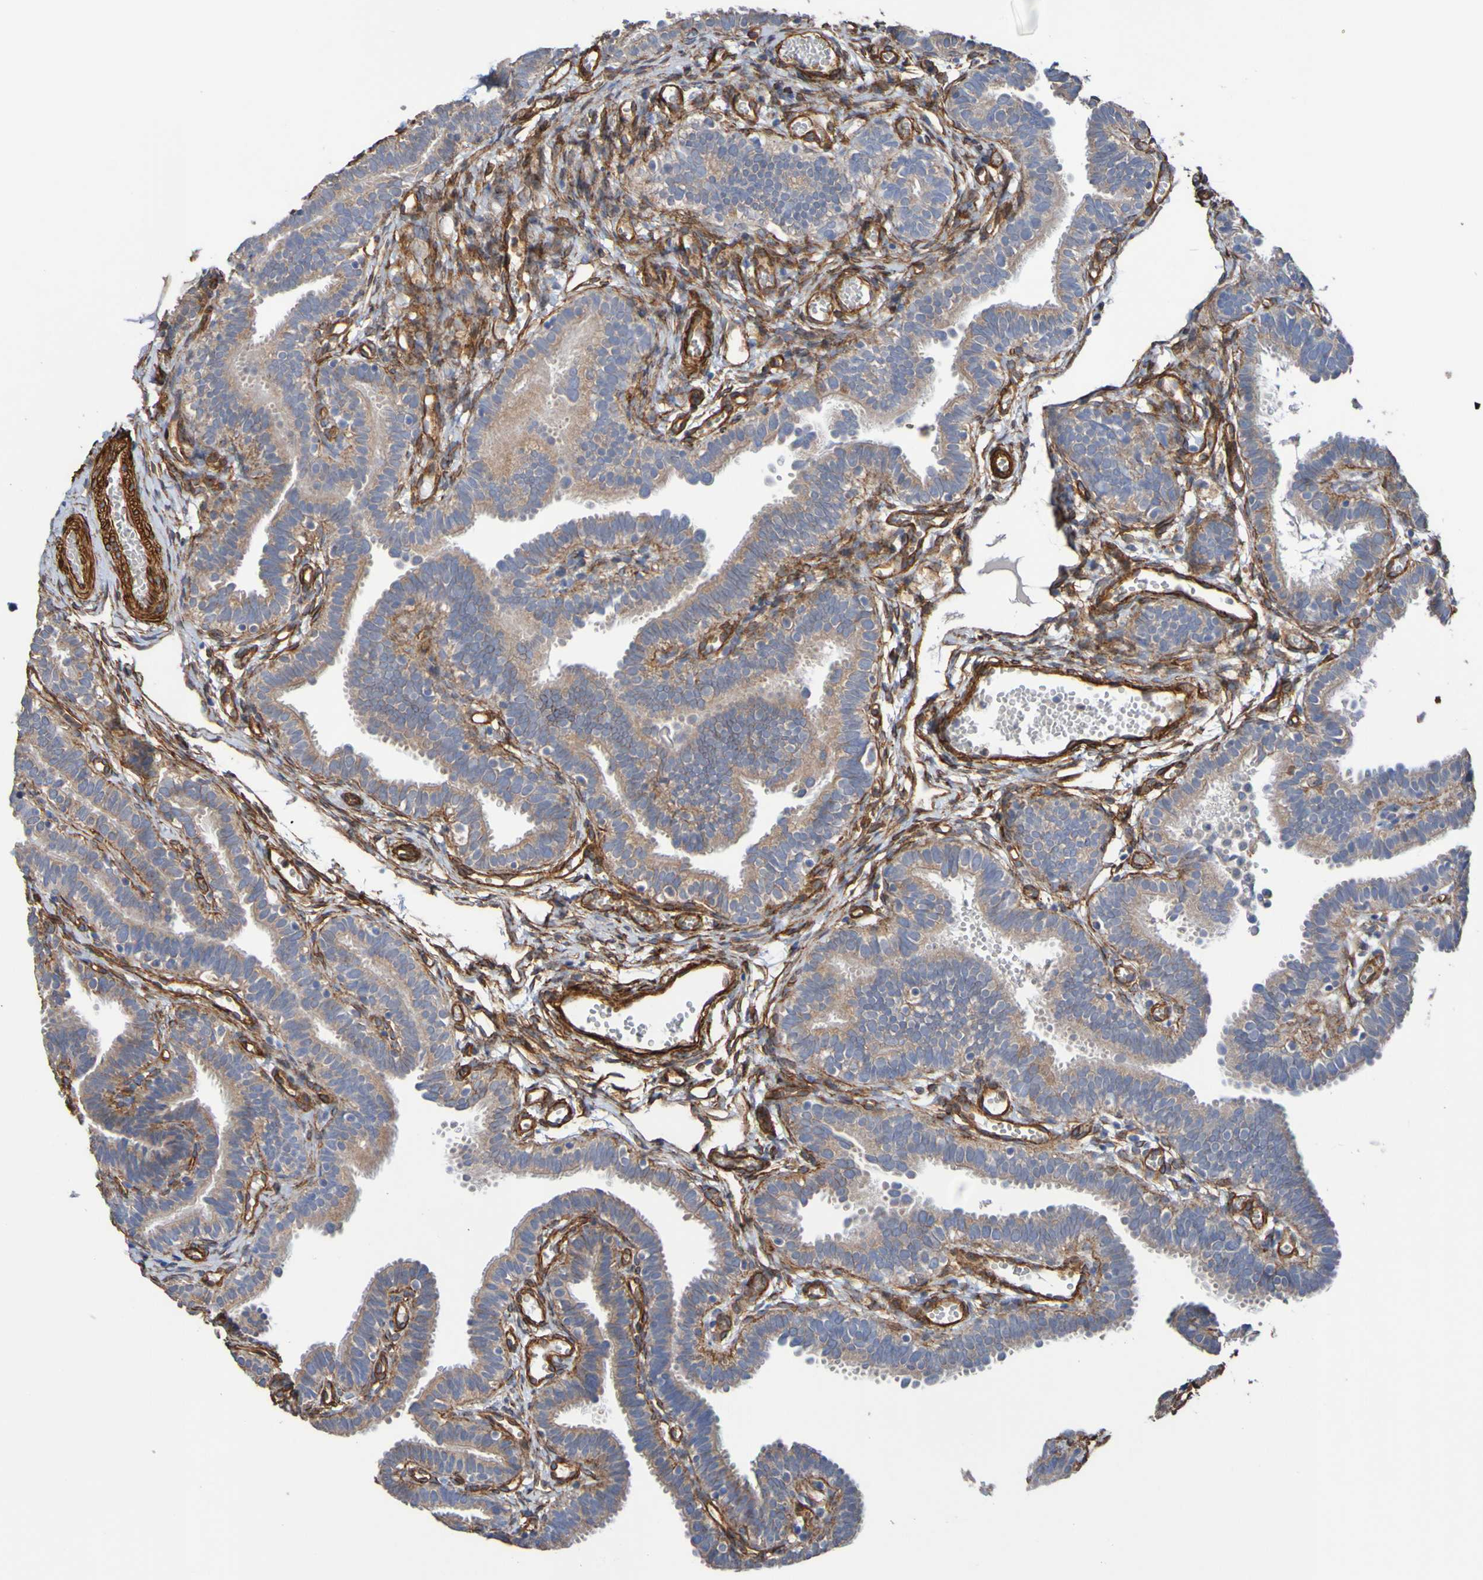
{"staining": {"intensity": "moderate", "quantity": ">75%", "location": "cytoplasmic/membranous"}, "tissue": "fallopian tube", "cell_type": "Glandular cells", "image_type": "normal", "snomed": [{"axis": "morphology", "description": "Normal tissue, NOS"}, {"axis": "topography", "description": "Fallopian tube"}, {"axis": "topography", "description": "Placenta"}], "caption": "Approximately >75% of glandular cells in unremarkable human fallopian tube demonstrate moderate cytoplasmic/membranous protein staining as visualized by brown immunohistochemical staining.", "gene": "ELMOD3", "patient": {"sex": "female", "age": 34}}